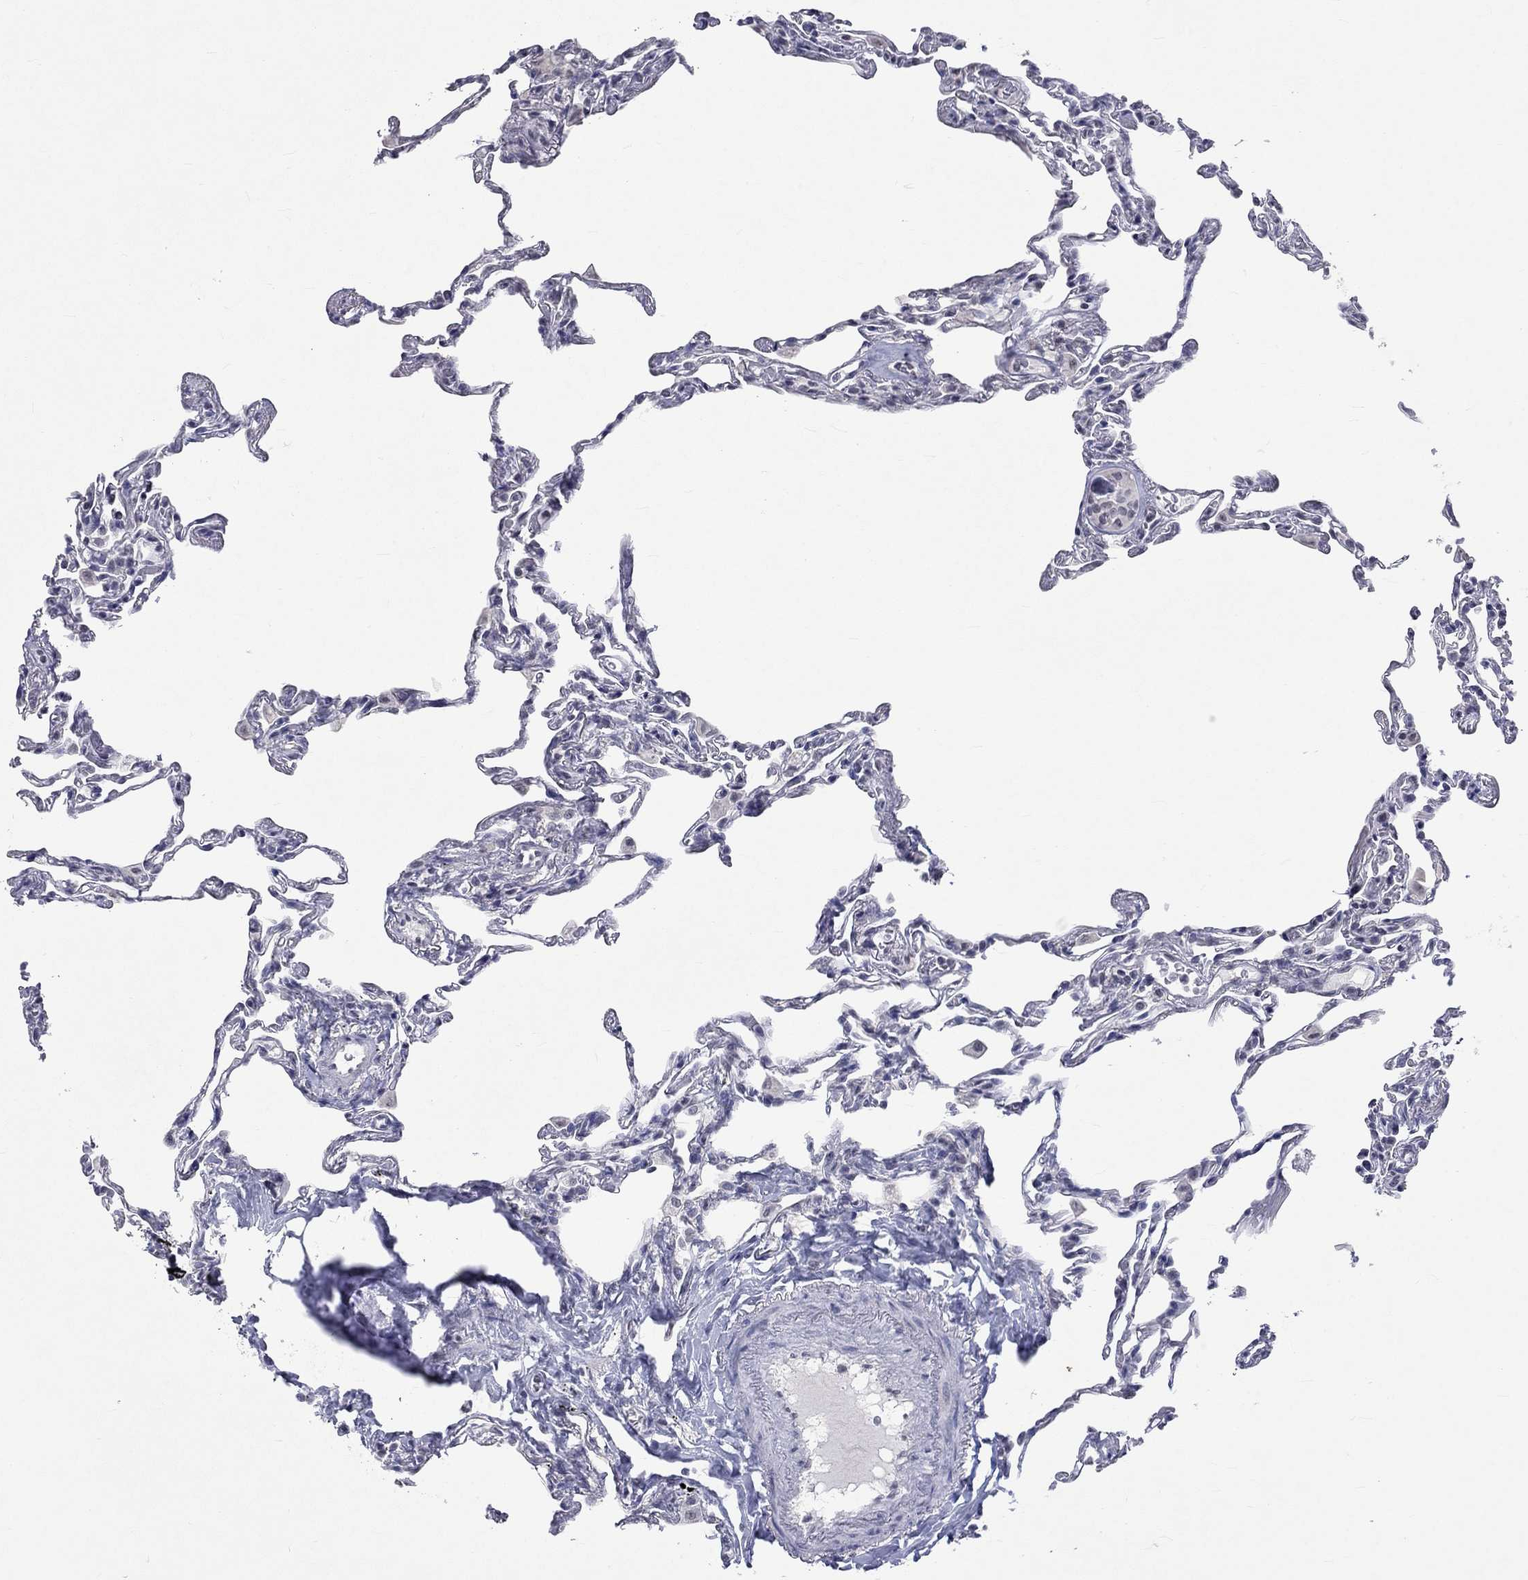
{"staining": {"intensity": "negative", "quantity": "none", "location": "none"}, "tissue": "lung", "cell_type": "Alveolar cells", "image_type": "normal", "snomed": [{"axis": "morphology", "description": "Normal tissue, NOS"}, {"axis": "topography", "description": "Lung"}], "caption": "This is a photomicrograph of immunohistochemistry staining of benign lung, which shows no expression in alveolar cells. Nuclei are stained in blue.", "gene": "TMEM143", "patient": {"sex": "female", "age": 57}}